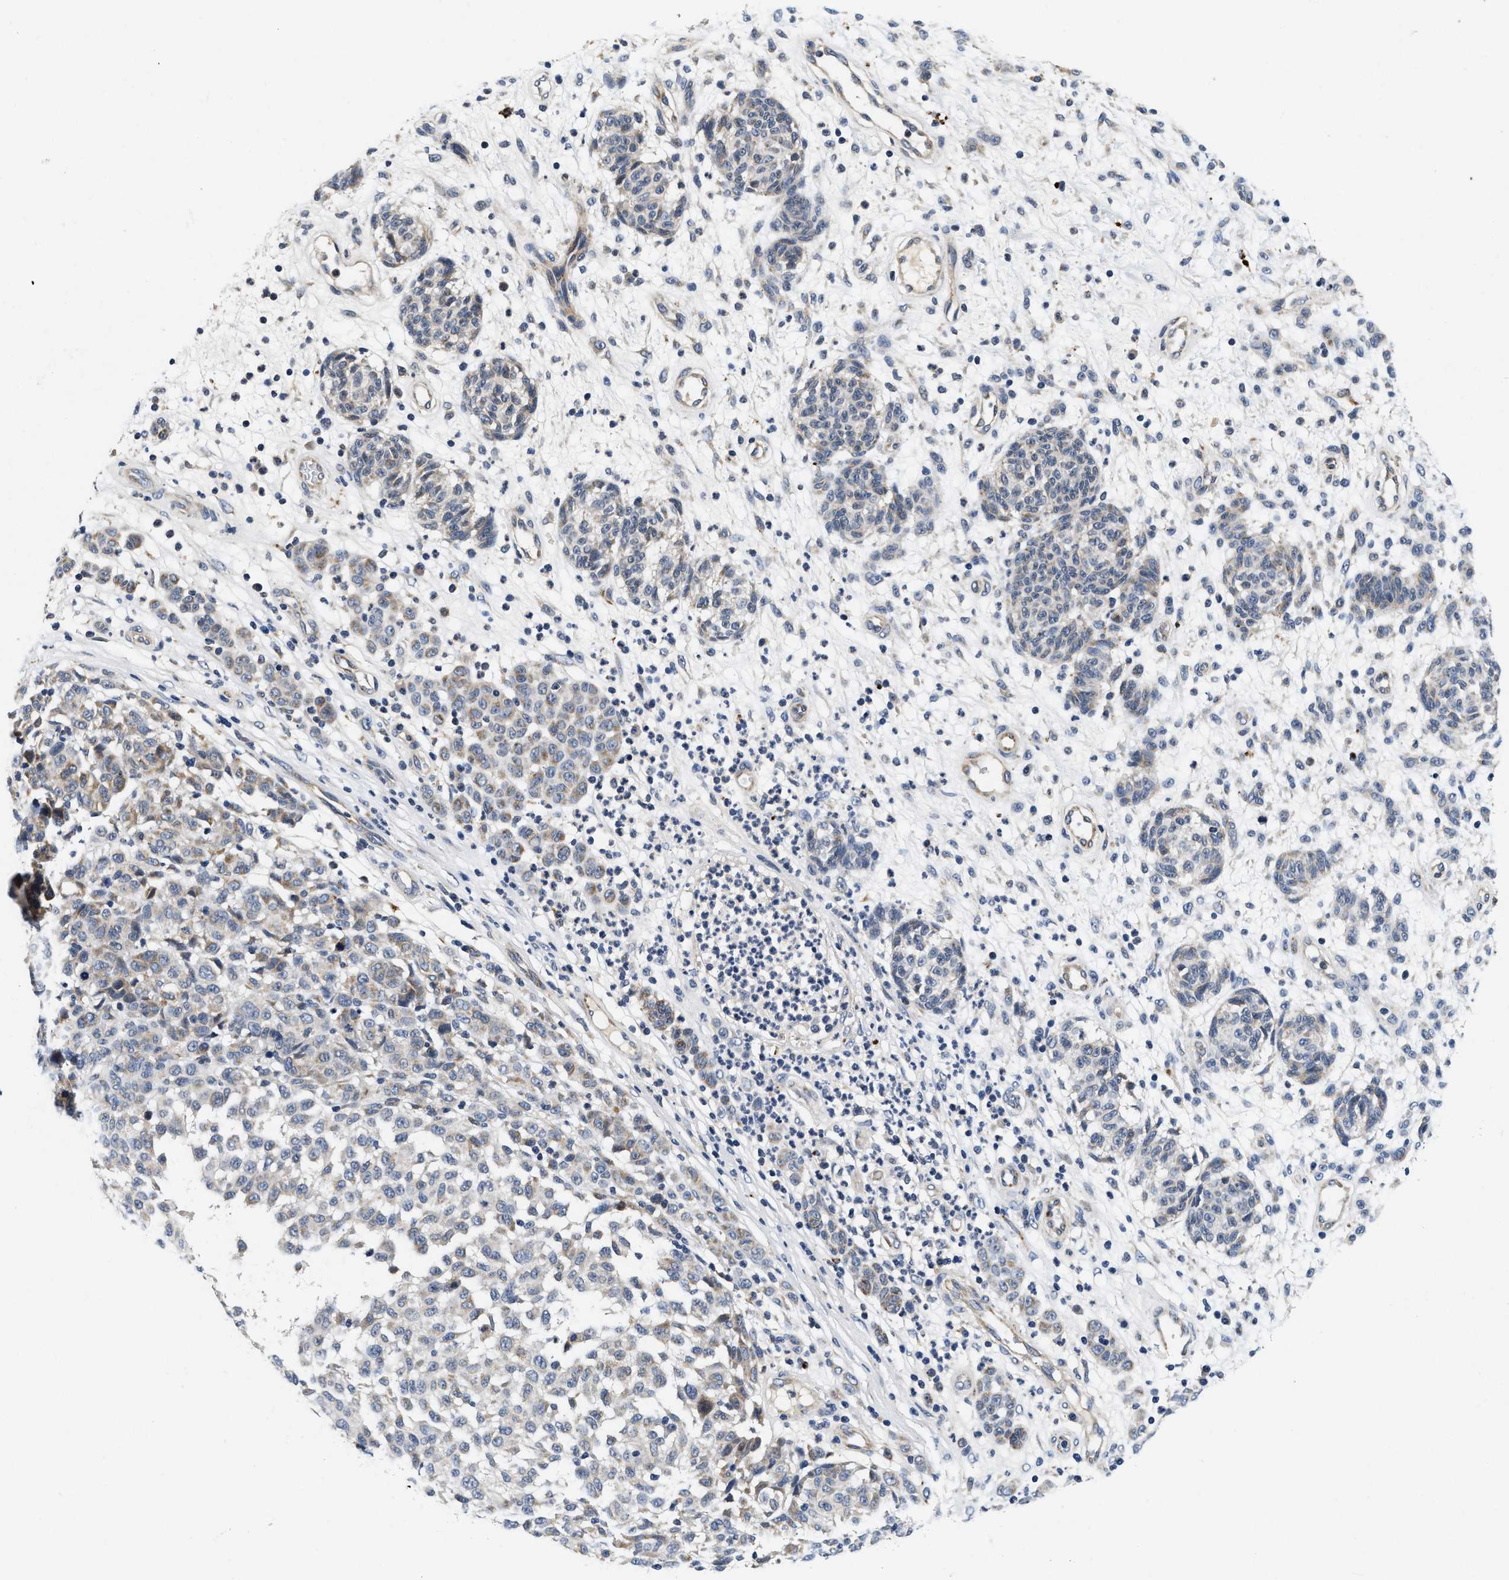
{"staining": {"intensity": "weak", "quantity": "<25%", "location": "cytoplasmic/membranous"}, "tissue": "melanoma", "cell_type": "Tumor cells", "image_type": "cancer", "snomed": [{"axis": "morphology", "description": "Malignant melanoma, NOS"}, {"axis": "topography", "description": "Skin"}], "caption": "Immunohistochemistry (IHC) image of neoplastic tissue: human melanoma stained with DAB exhibits no significant protein positivity in tumor cells.", "gene": "PDP1", "patient": {"sex": "male", "age": 59}}